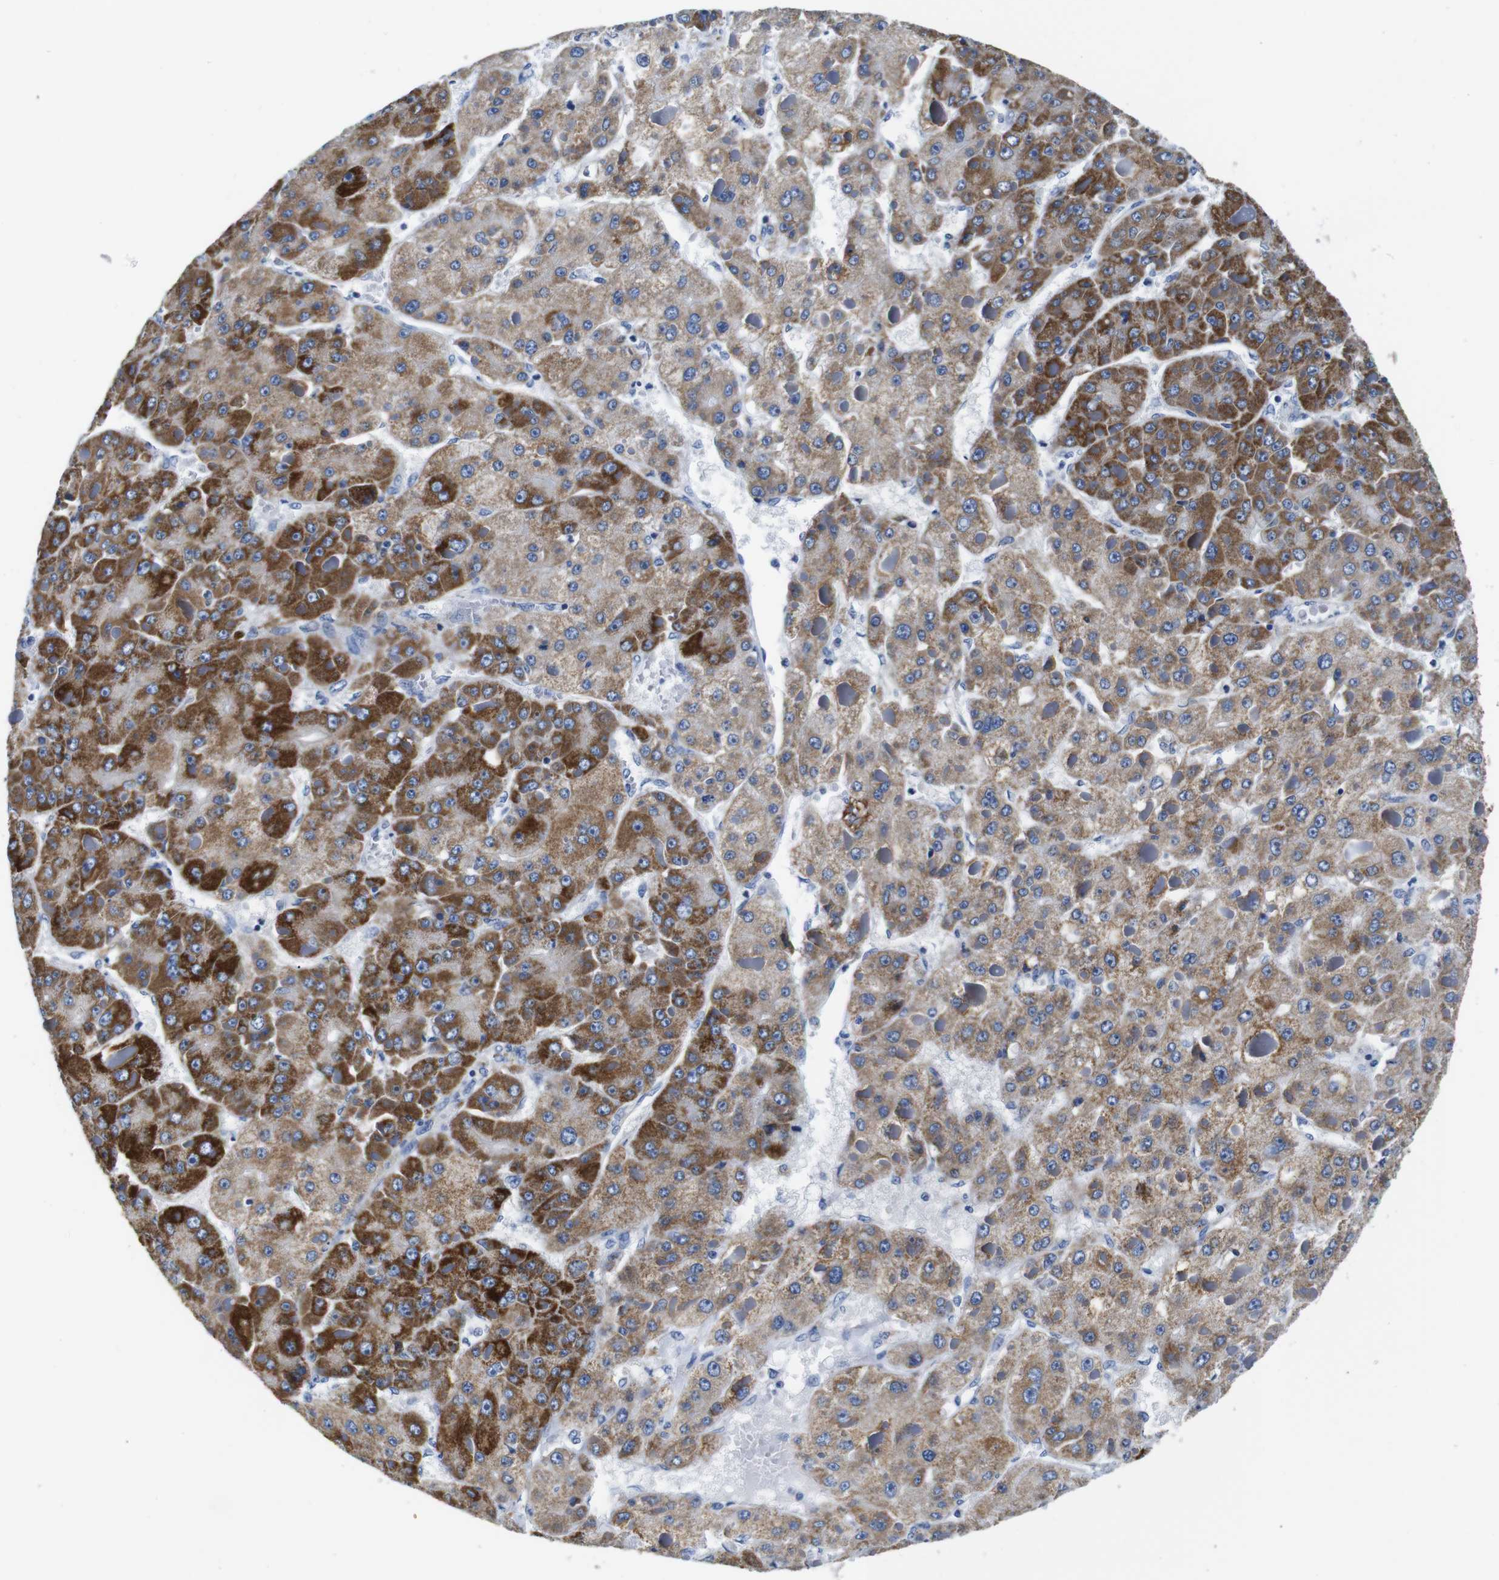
{"staining": {"intensity": "moderate", "quantity": ">75%", "location": "cytoplasmic/membranous"}, "tissue": "liver cancer", "cell_type": "Tumor cells", "image_type": "cancer", "snomed": [{"axis": "morphology", "description": "Carcinoma, Hepatocellular, NOS"}, {"axis": "topography", "description": "Liver"}], "caption": "Protein positivity by IHC exhibits moderate cytoplasmic/membranous staining in approximately >75% of tumor cells in liver cancer.", "gene": "SNX19", "patient": {"sex": "female", "age": 73}}